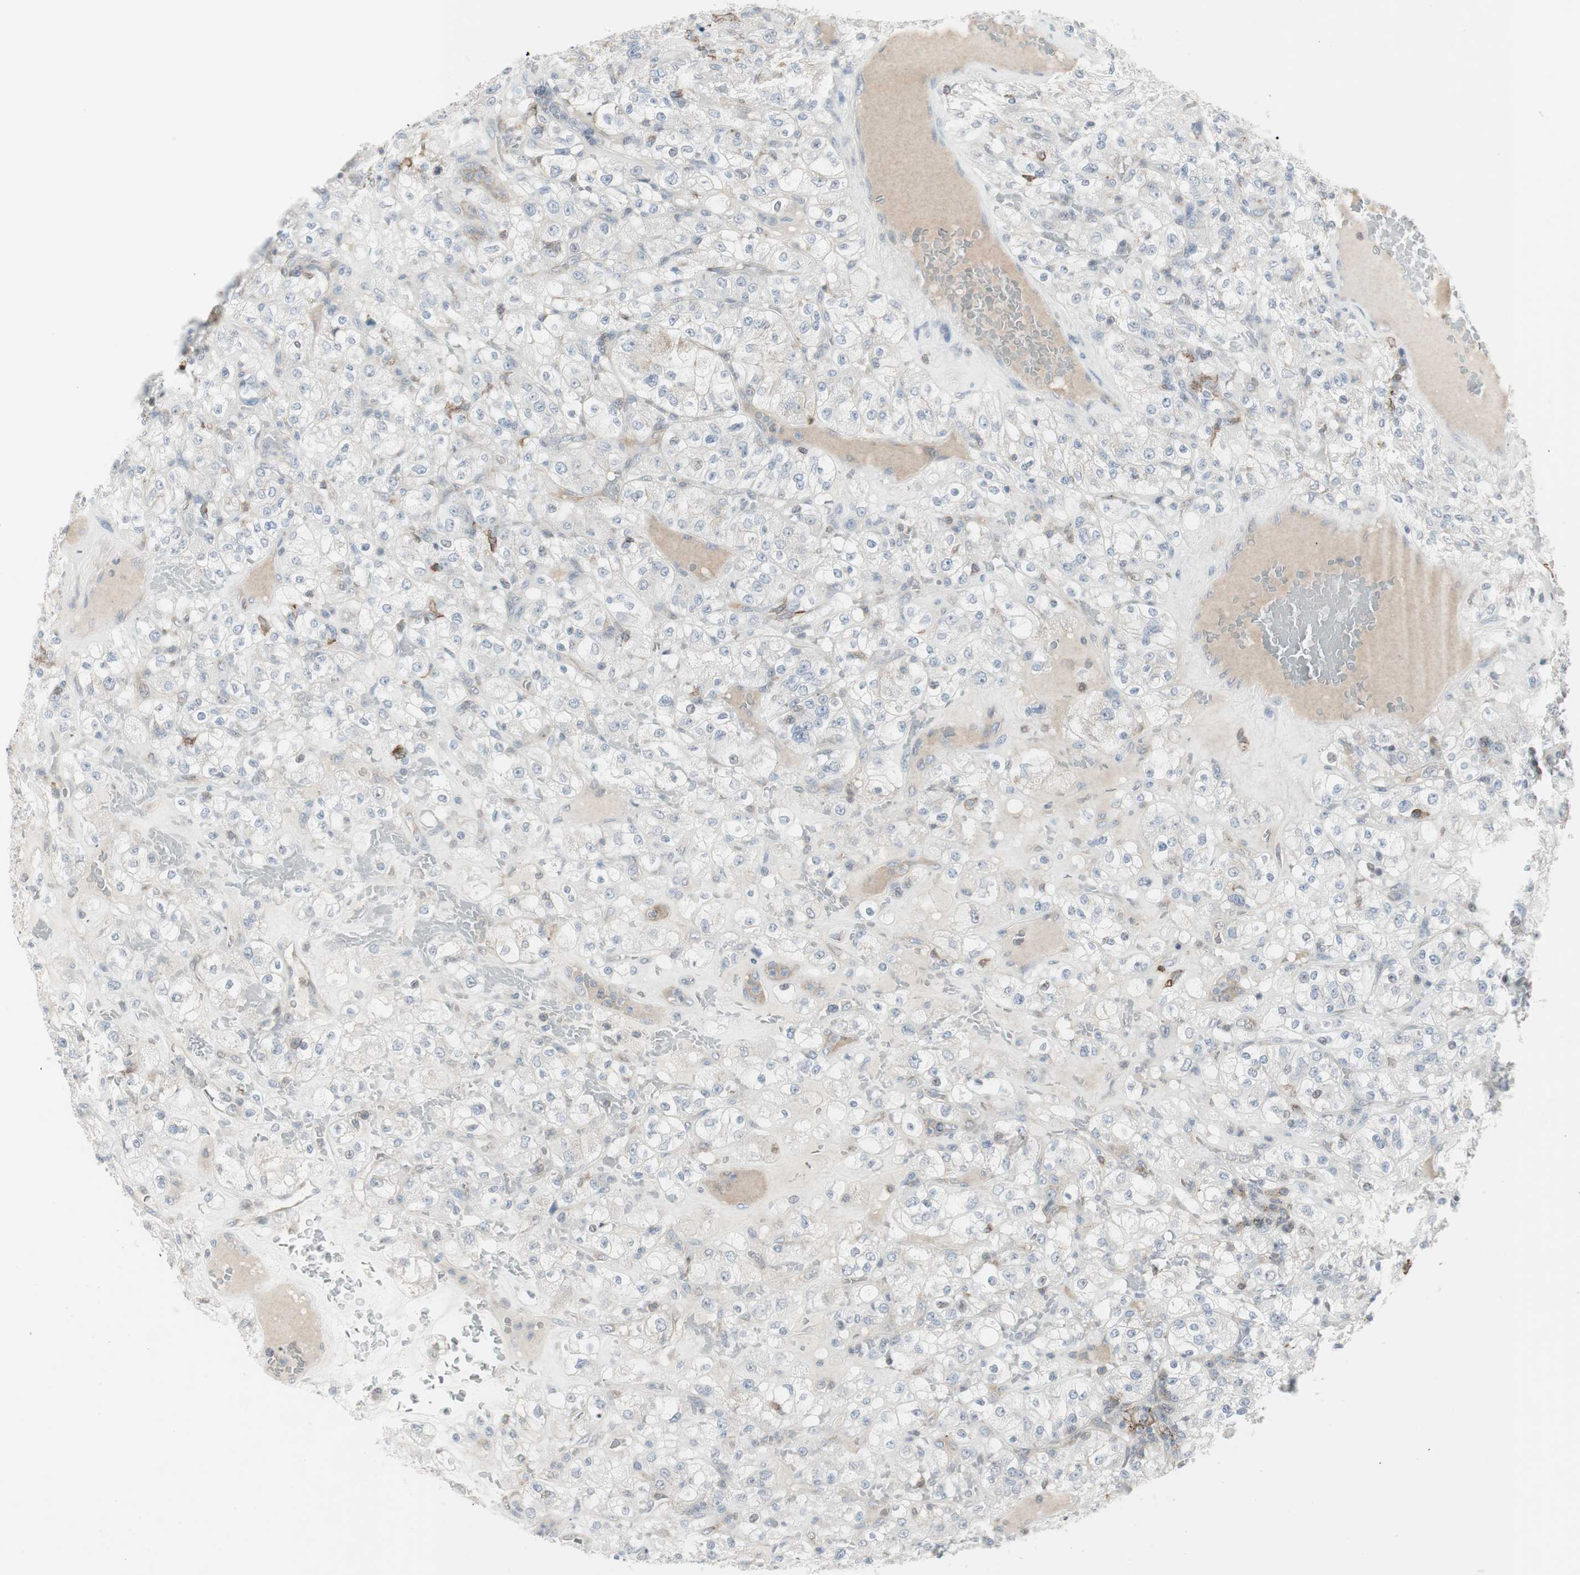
{"staining": {"intensity": "negative", "quantity": "none", "location": "none"}, "tissue": "renal cancer", "cell_type": "Tumor cells", "image_type": "cancer", "snomed": [{"axis": "morphology", "description": "Normal tissue, NOS"}, {"axis": "morphology", "description": "Adenocarcinoma, NOS"}, {"axis": "topography", "description": "Kidney"}], "caption": "Protein analysis of renal adenocarcinoma displays no significant positivity in tumor cells.", "gene": "MAP4K4", "patient": {"sex": "female", "age": 72}}